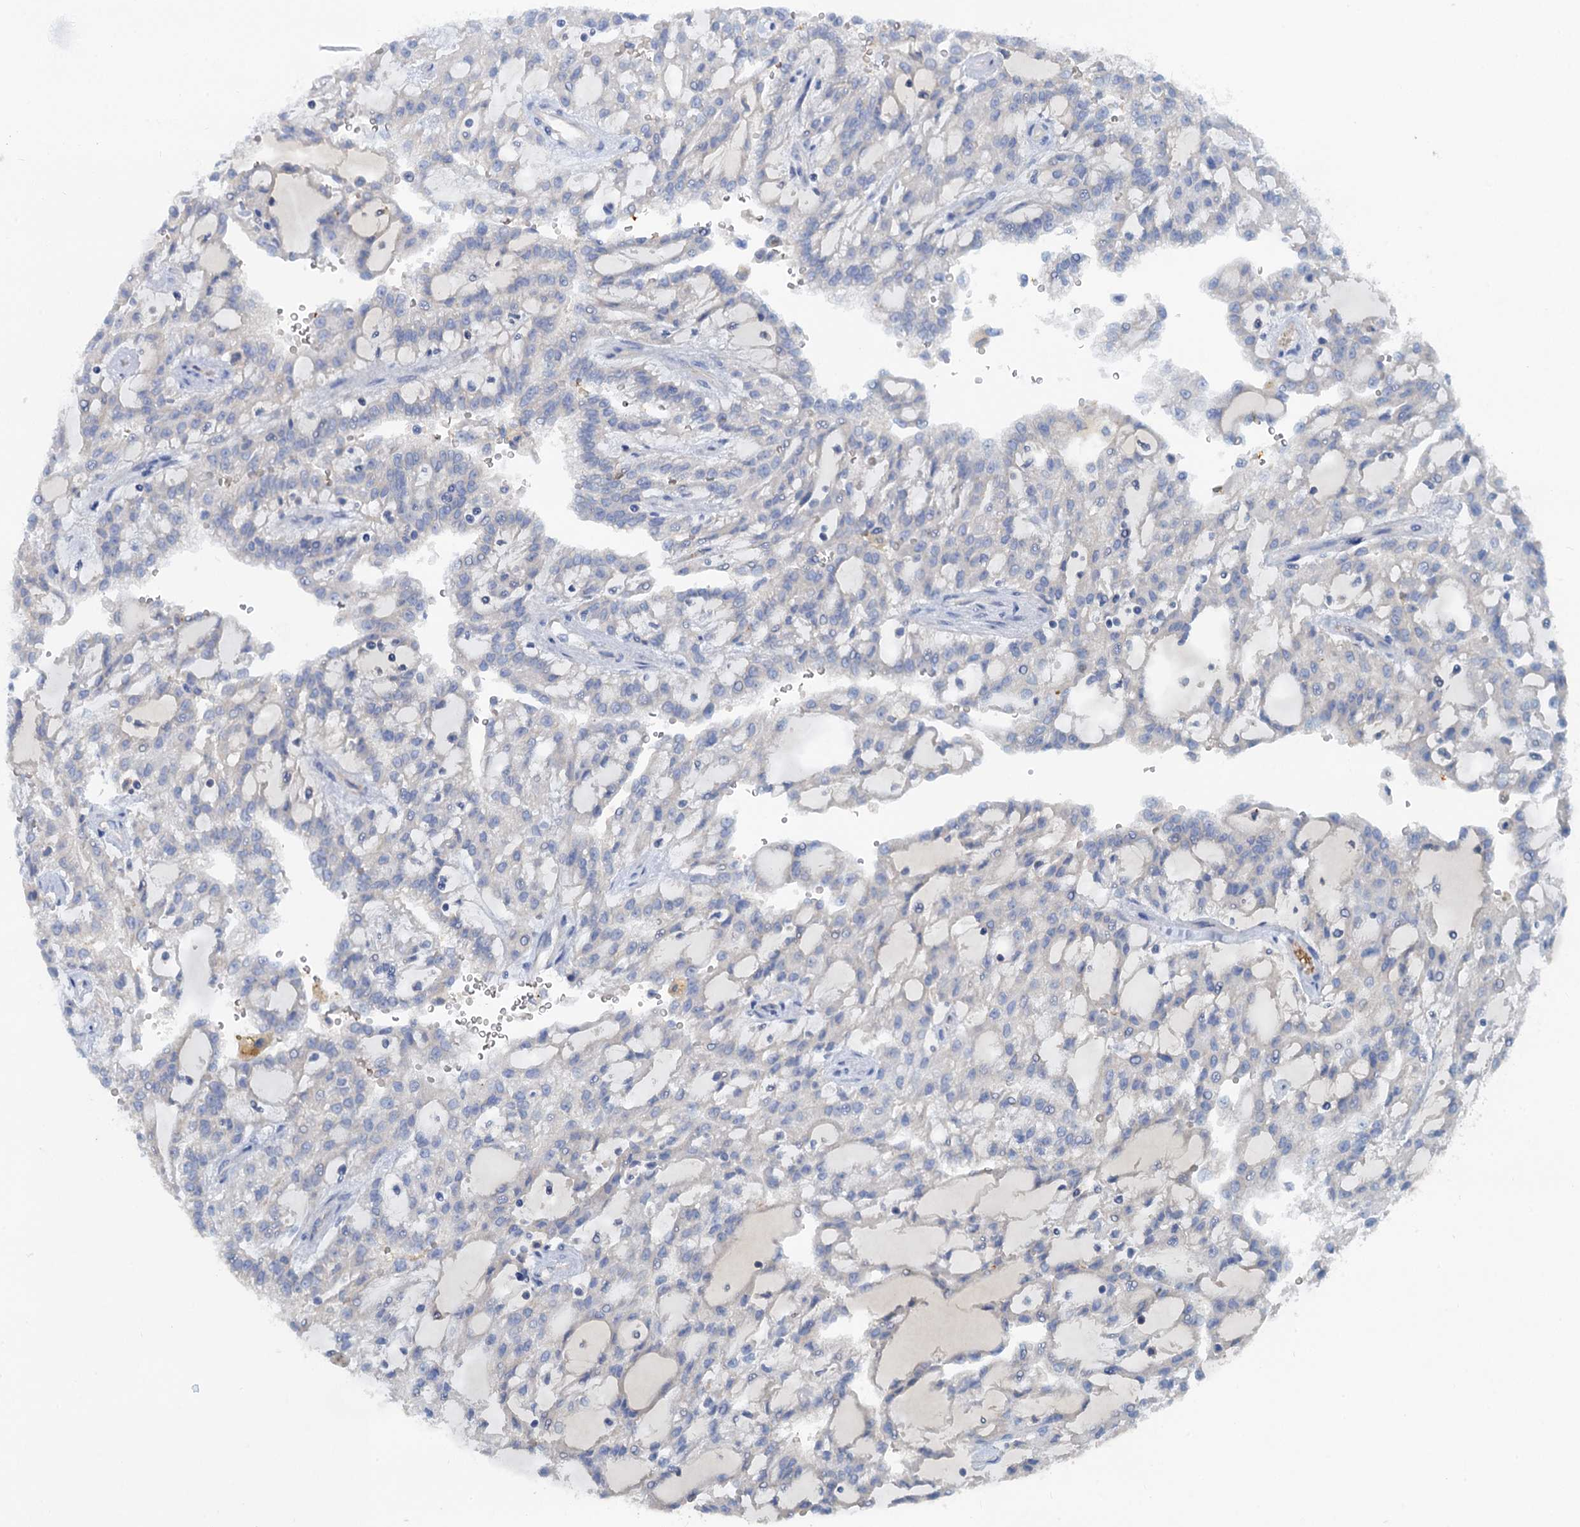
{"staining": {"intensity": "negative", "quantity": "none", "location": "none"}, "tissue": "renal cancer", "cell_type": "Tumor cells", "image_type": "cancer", "snomed": [{"axis": "morphology", "description": "Adenocarcinoma, NOS"}, {"axis": "topography", "description": "Kidney"}], "caption": "High power microscopy image of an IHC histopathology image of renal adenocarcinoma, revealing no significant expression in tumor cells.", "gene": "MYADML2", "patient": {"sex": "male", "age": 63}}